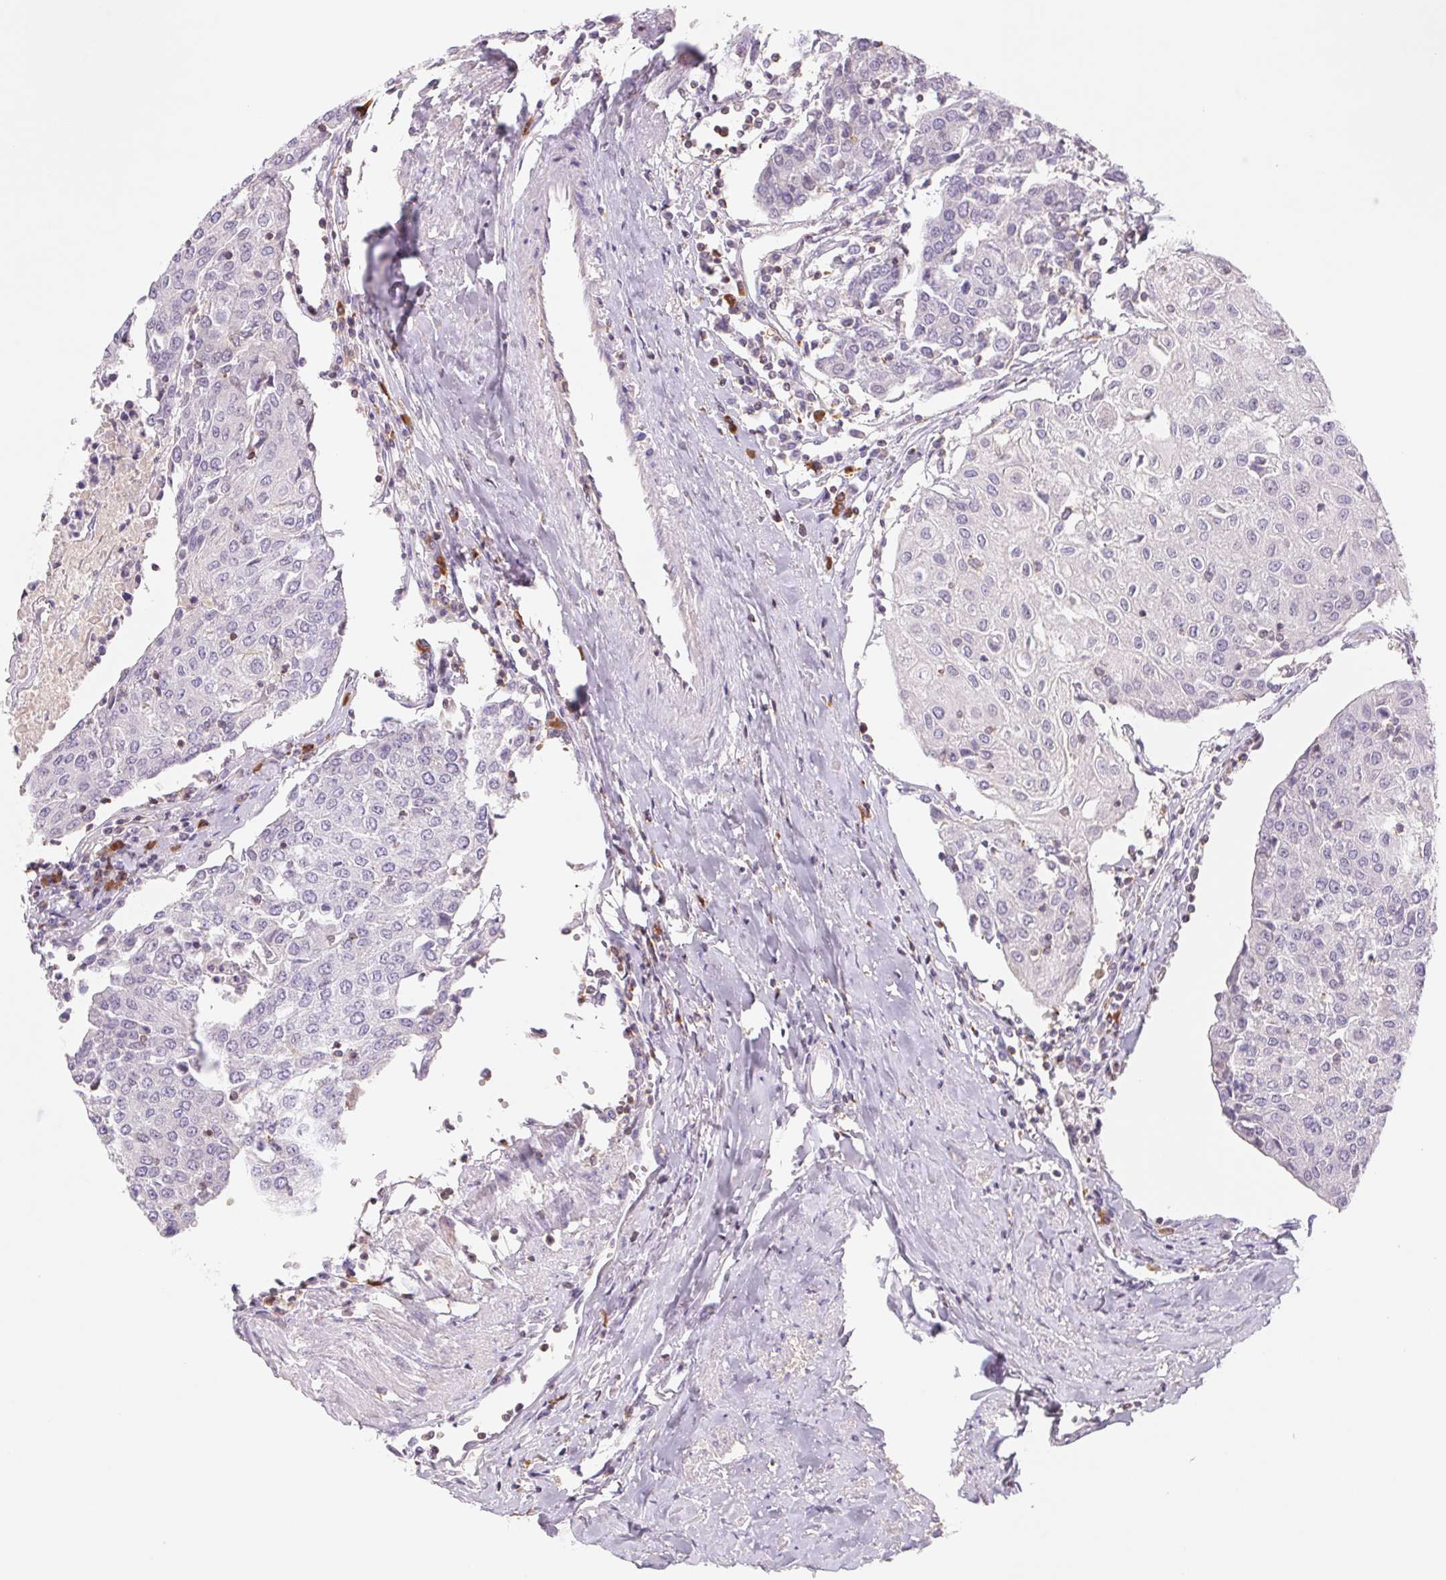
{"staining": {"intensity": "negative", "quantity": "none", "location": "none"}, "tissue": "urothelial cancer", "cell_type": "Tumor cells", "image_type": "cancer", "snomed": [{"axis": "morphology", "description": "Urothelial carcinoma, High grade"}, {"axis": "topography", "description": "Urinary bladder"}], "caption": "There is no significant positivity in tumor cells of urothelial cancer.", "gene": "KIF26A", "patient": {"sex": "female", "age": 85}}